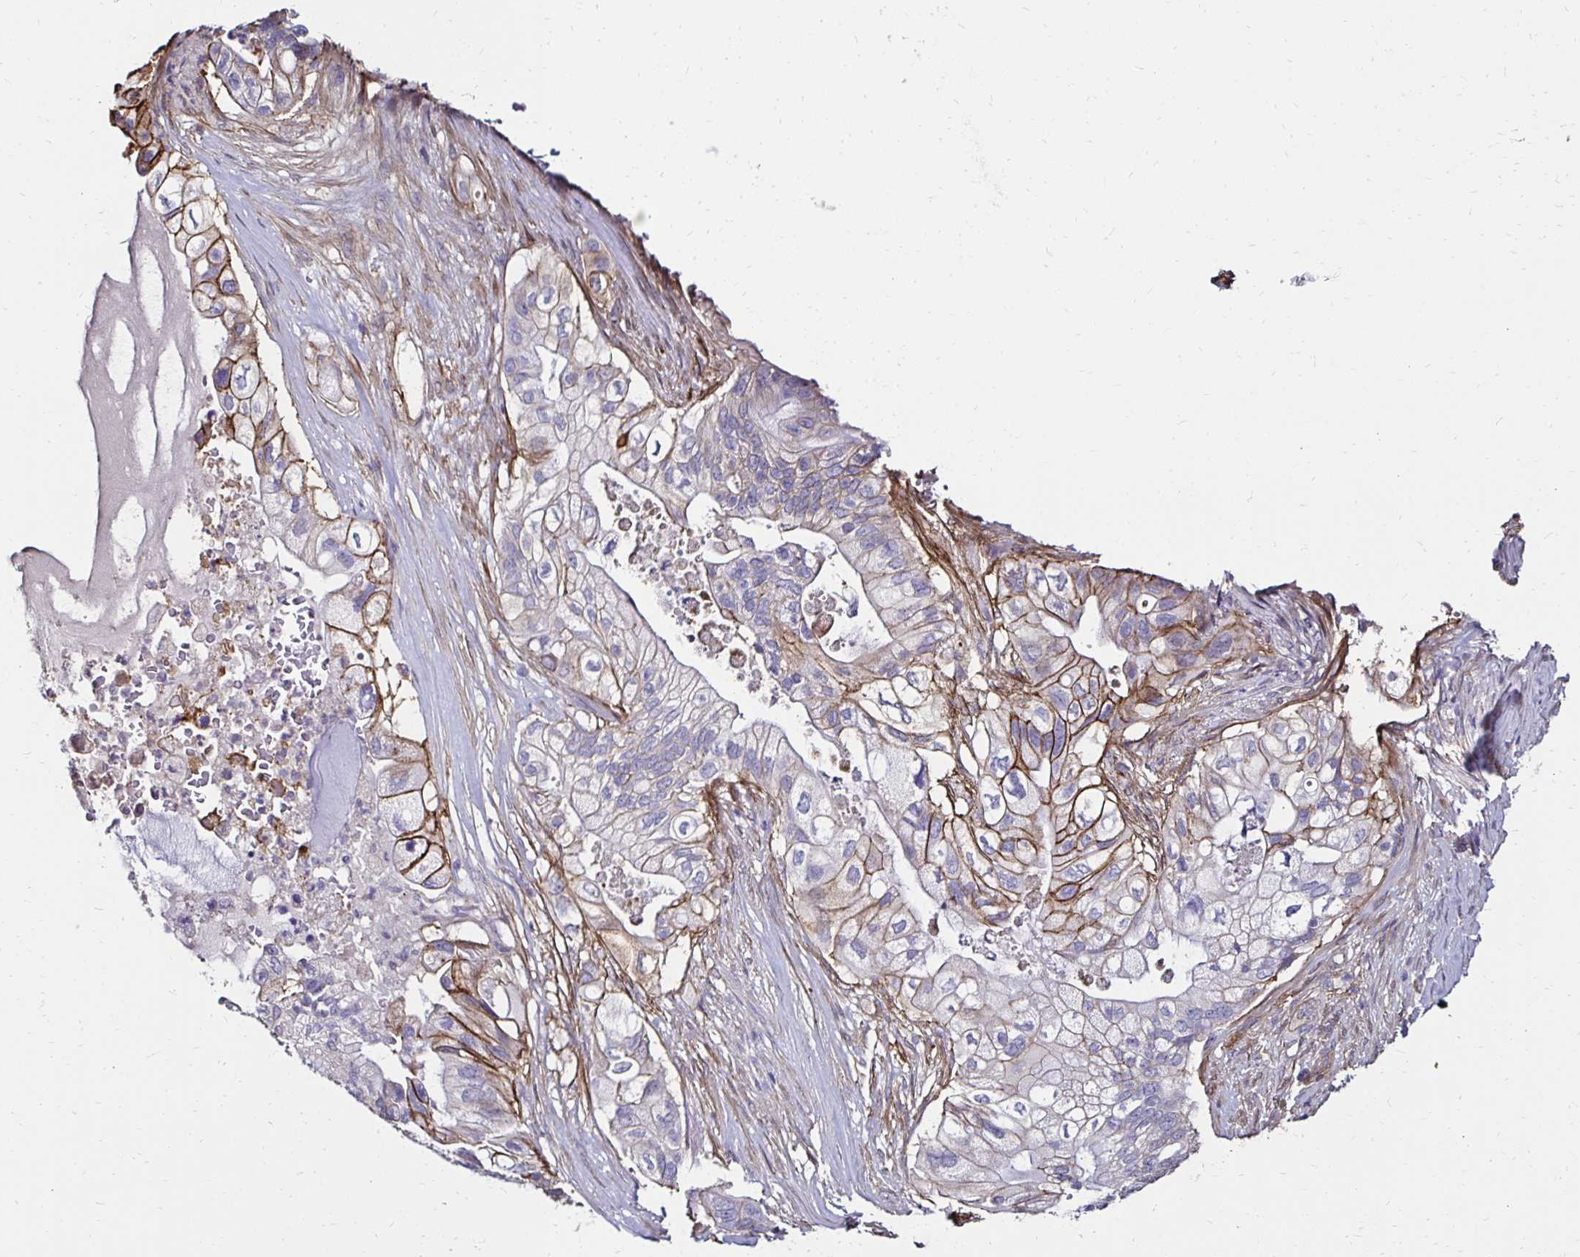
{"staining": {"intensity": "moderate", "quantity": "25%-75%", "location": "cytoplasmic/membranous"}, "tissue": "pancreatic cancer", "cell_type": "Tumor cells", "image_type": "cancer", "snomed": [{"axis": "morphology", "description": "Adenocarcinoma, NOS"}, {"axis": "topography", "description": "Pancreas"}], "caption": "Tumor cells show medium levels of moderate cytoplasmic/membranous positivity in about 25%-75% of cells in human pancreatic adenocarcinoma.", "gene": "ITGB1", "patient": {"sex": "female", "age": 72}}